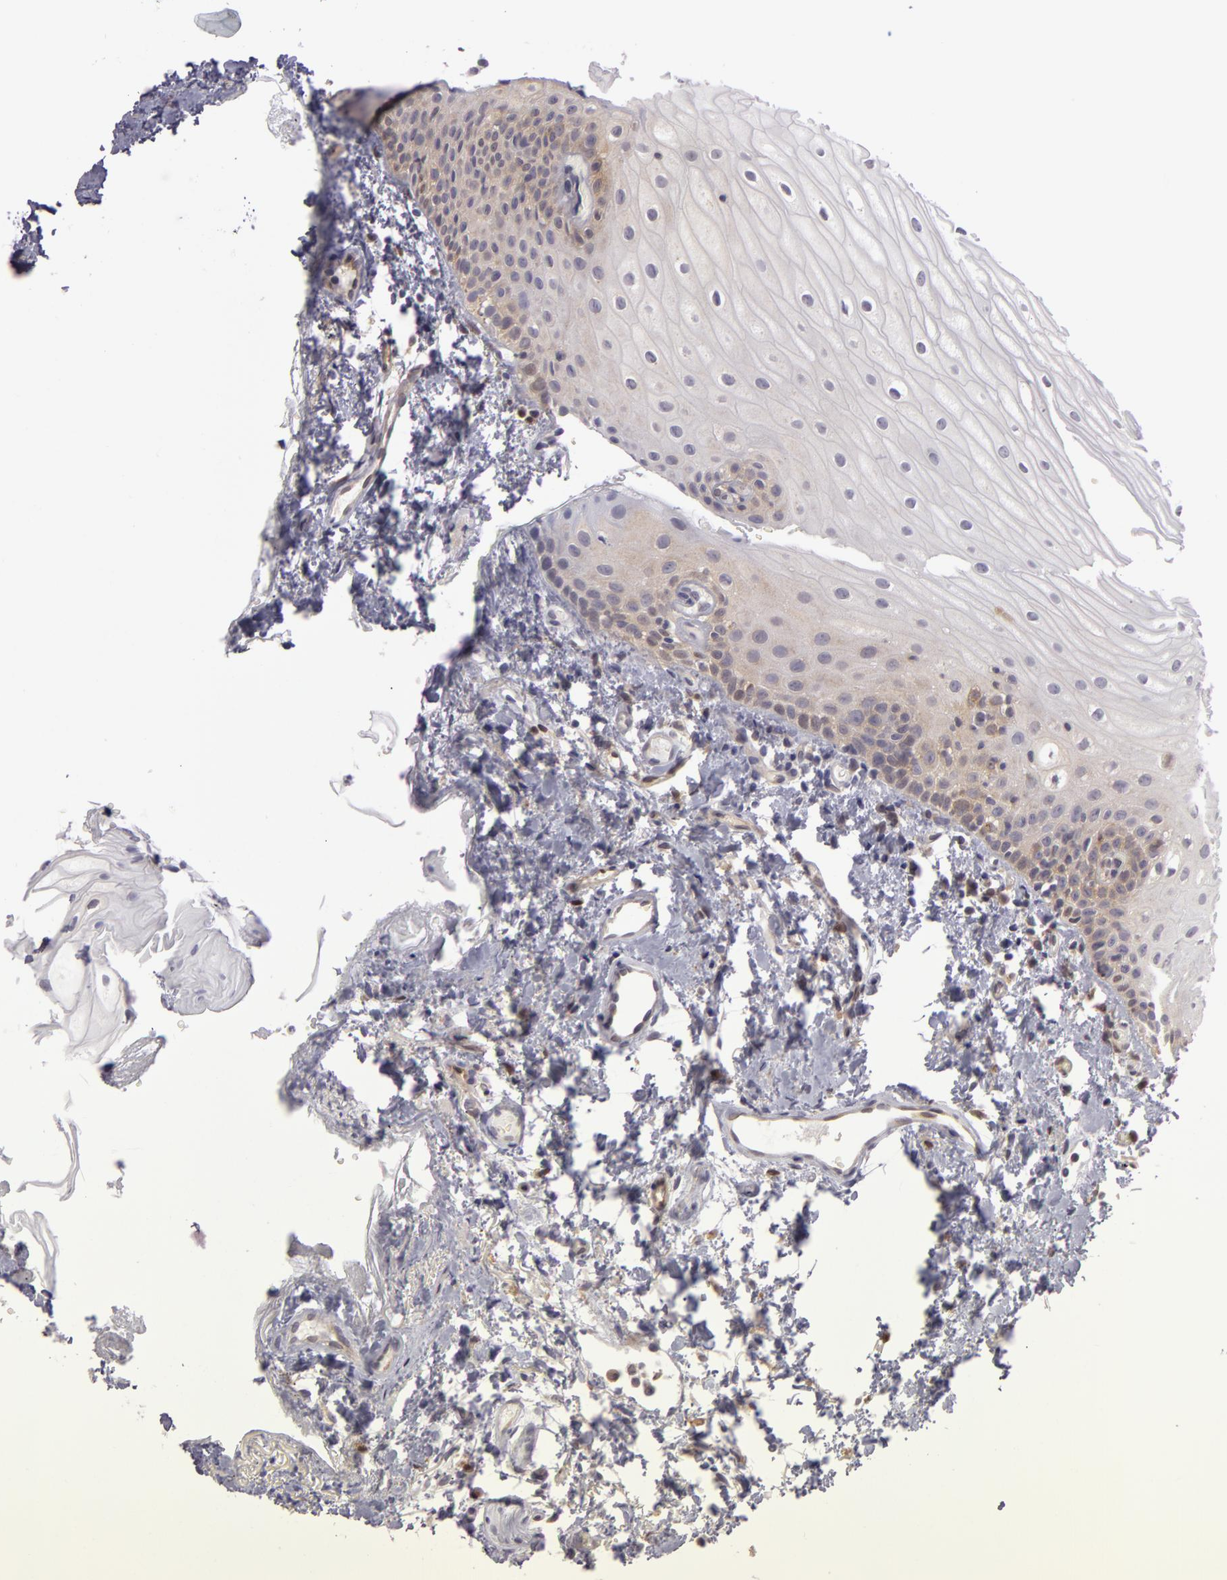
{"staining": {"intensity": "weak", "quantity": "<25%", "location": "cytoplasmic/membranous"}, "tissue": "oral mucosa", "cell_type": "Squamous epithelial cells", "image_type": "normal", "snomed": [{"axis": "morphology", "description": "Normal tissue, NOS"}, {"axis": "topography", "description": "Oral tissue"}], "caption": "DAB immunohistochemical staining of benign human oral mucosa shows no significant positivity in squamous epithelial cells. Brightfield microscopy of IHC stained with DAB (3,3'-diaminobenzidine) (brown) and hematoxylin (blue), captured at high magnification.", "gene": "ZNF229", "patient": {"sex": "male", "age": 52}}